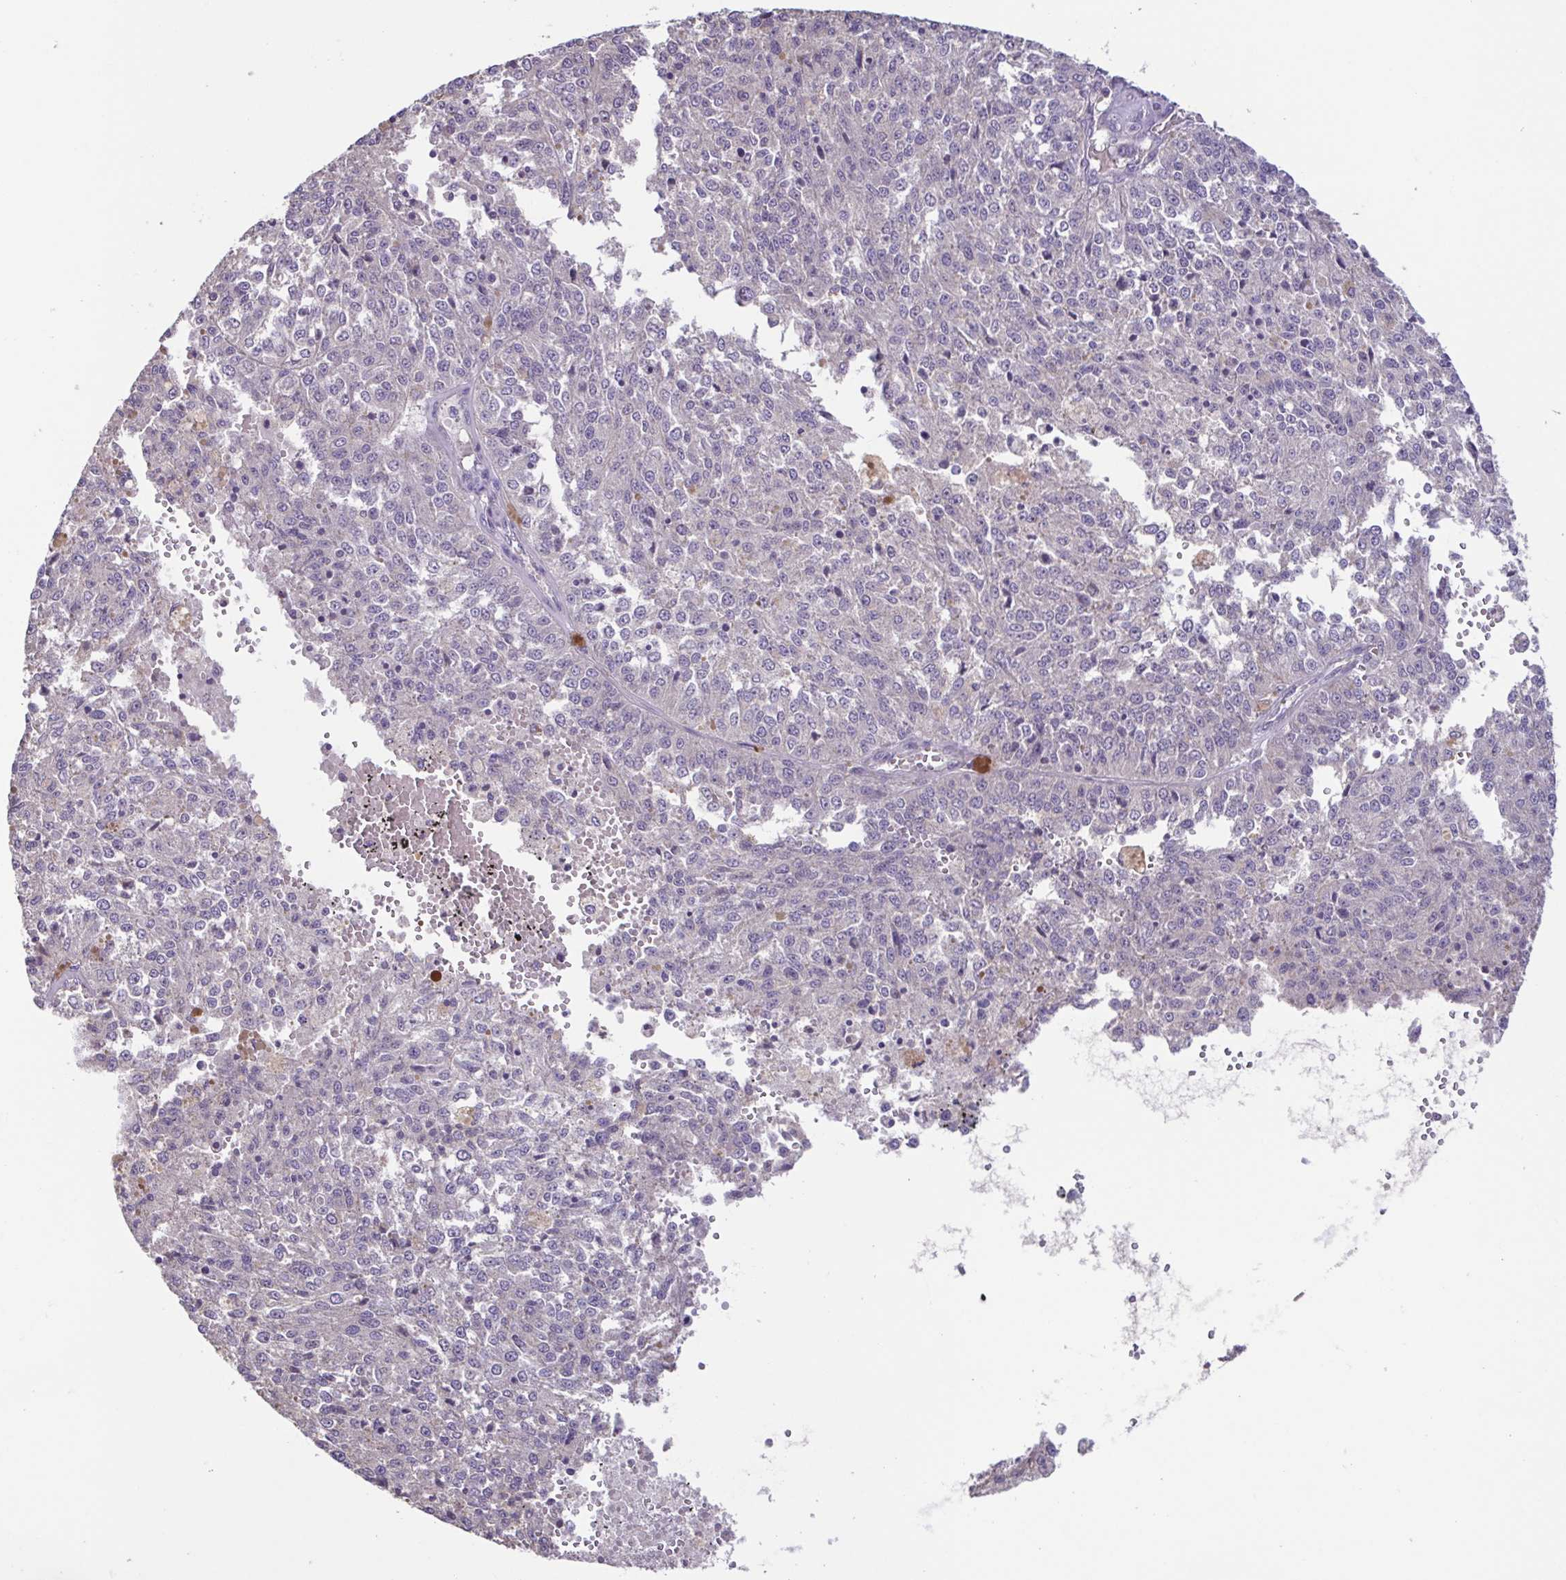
{"staining": {"intensity": "negative", "quantity": "none", "location": "none"}, "tissue": "melanoma", "cell_type": "Tumor cells", "image_type": "cancer", "snomed": [{"axis": "morphology", "description": "Malignant melanoma, Metastatic site"}, {"axis": "topography", "description": "Lymph node"}], "caption": "An immunohistochemistry micrograph of melanoma is shown. There is no staining in tumor cells of melanoma.", "gene": "ACTRT2", "patient": {"sex": "female", "age": 64}}